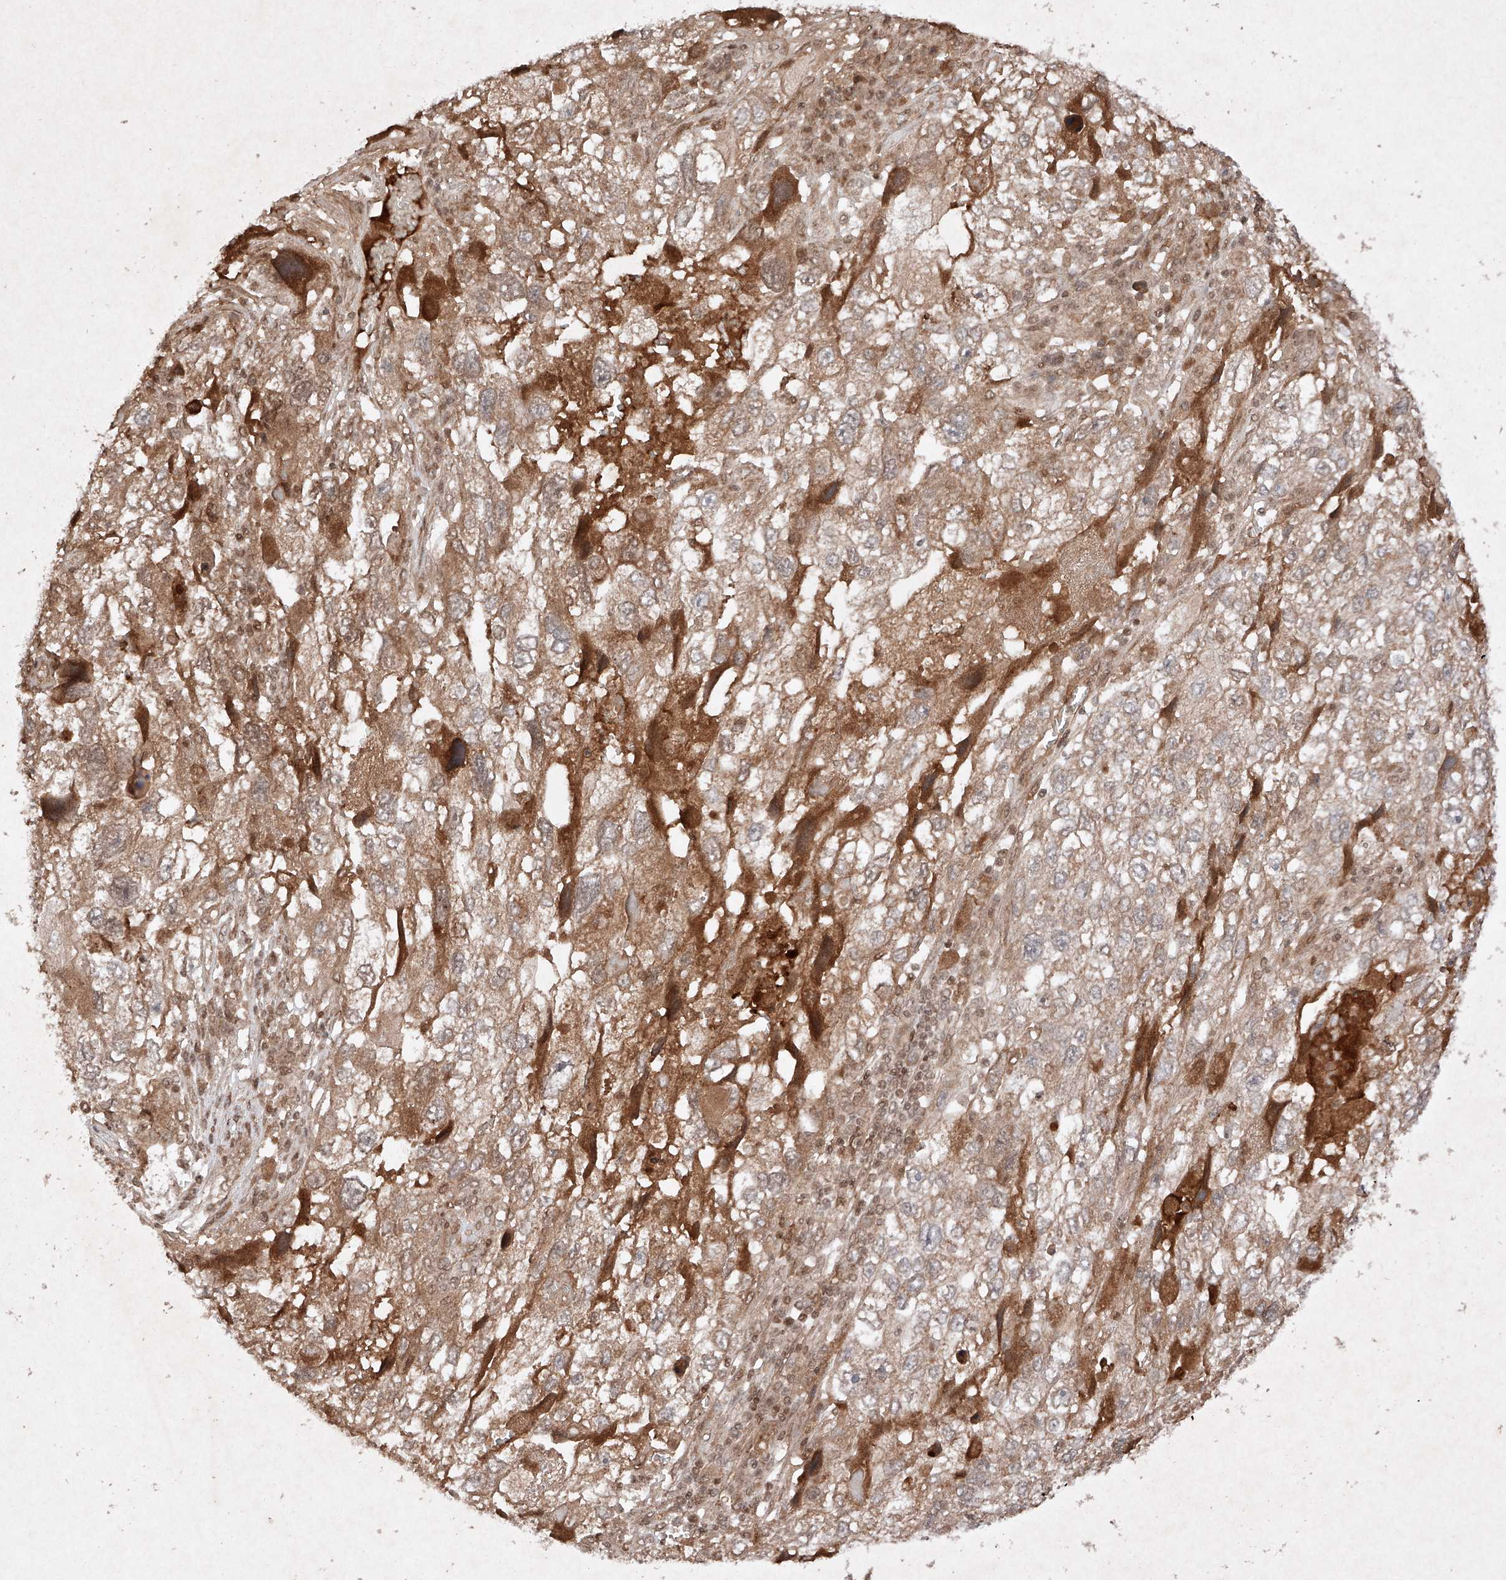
{"staining": {"intensity": "moderate", "quantity": ">75%", "location": "cytoplasmic/membranous"}, "tissue": "endometrial cancer", "cell_type": "Tumor cells", "image_type": "cancer", "snomed": [{"axis": "morphology", "description": "Adenocarcinoma, NOS"}, {"axis": "topography", "description": "Endometrium"}], "caption": "Protein staining of endometrial cancer tissue reveals moderate cytoplasmic/membranous expression in about >75% of tumor cells.", "gene": "RNF31", "patient": {"sex": "female", "age": 49}}